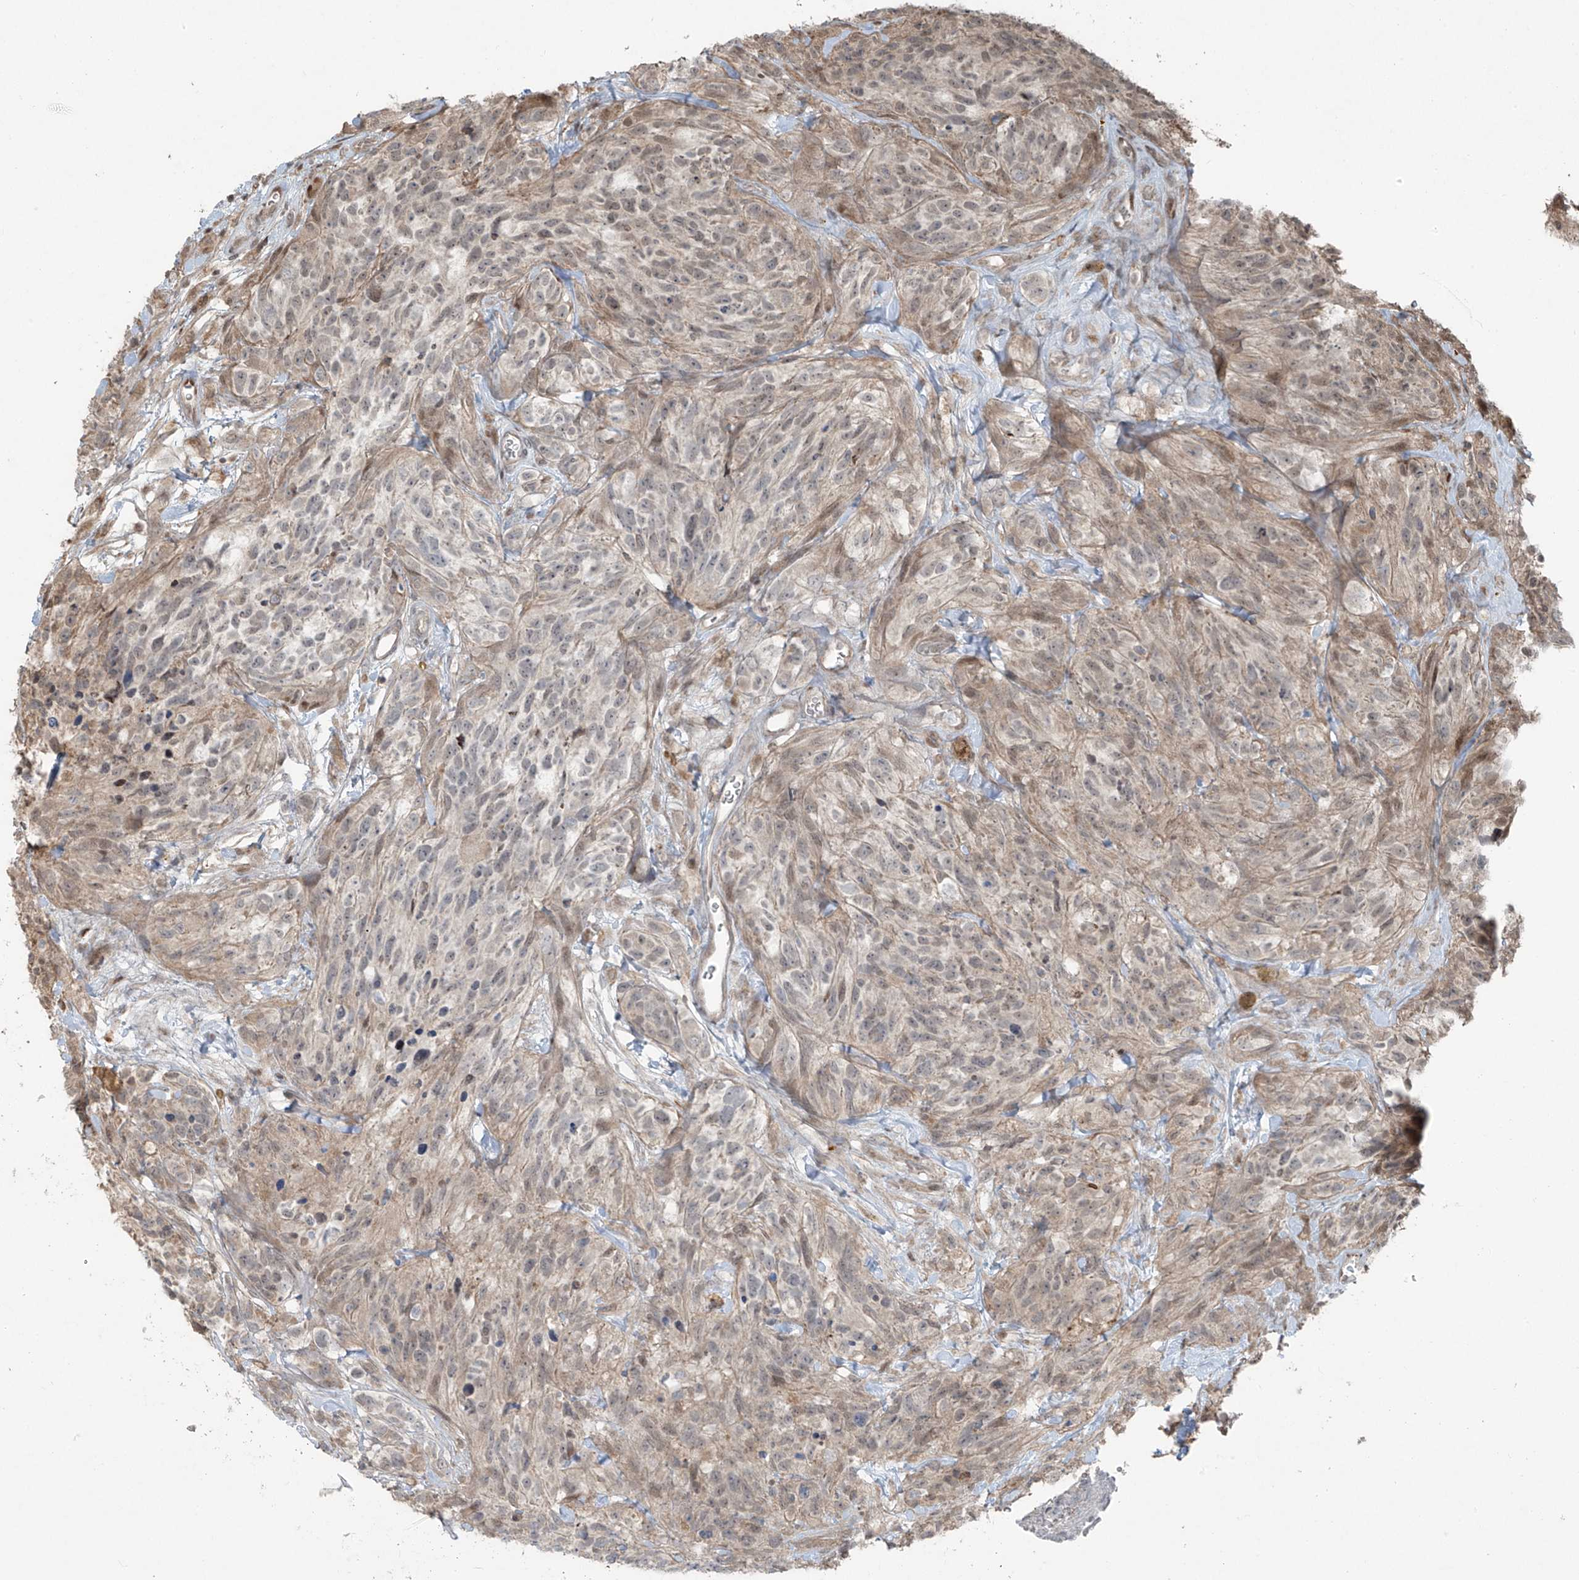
{"staining": {"intensity": "negative", "quantity": "none", "location": "none"}, "tissue": "glioma", "cell_type": "Tumor cells", "image_type": "cancer", "snomed": [{"axis": "morphology", "description": "Glioma, malignant, High grade"}, {"axis": "topography", "description": "Brain"}], "caption": "Glioma was stained to show a protein in brown. There is no significant staining in tumor cells.", "gene": "TTC22", "patient": {"sex": "male", "age": 69}}